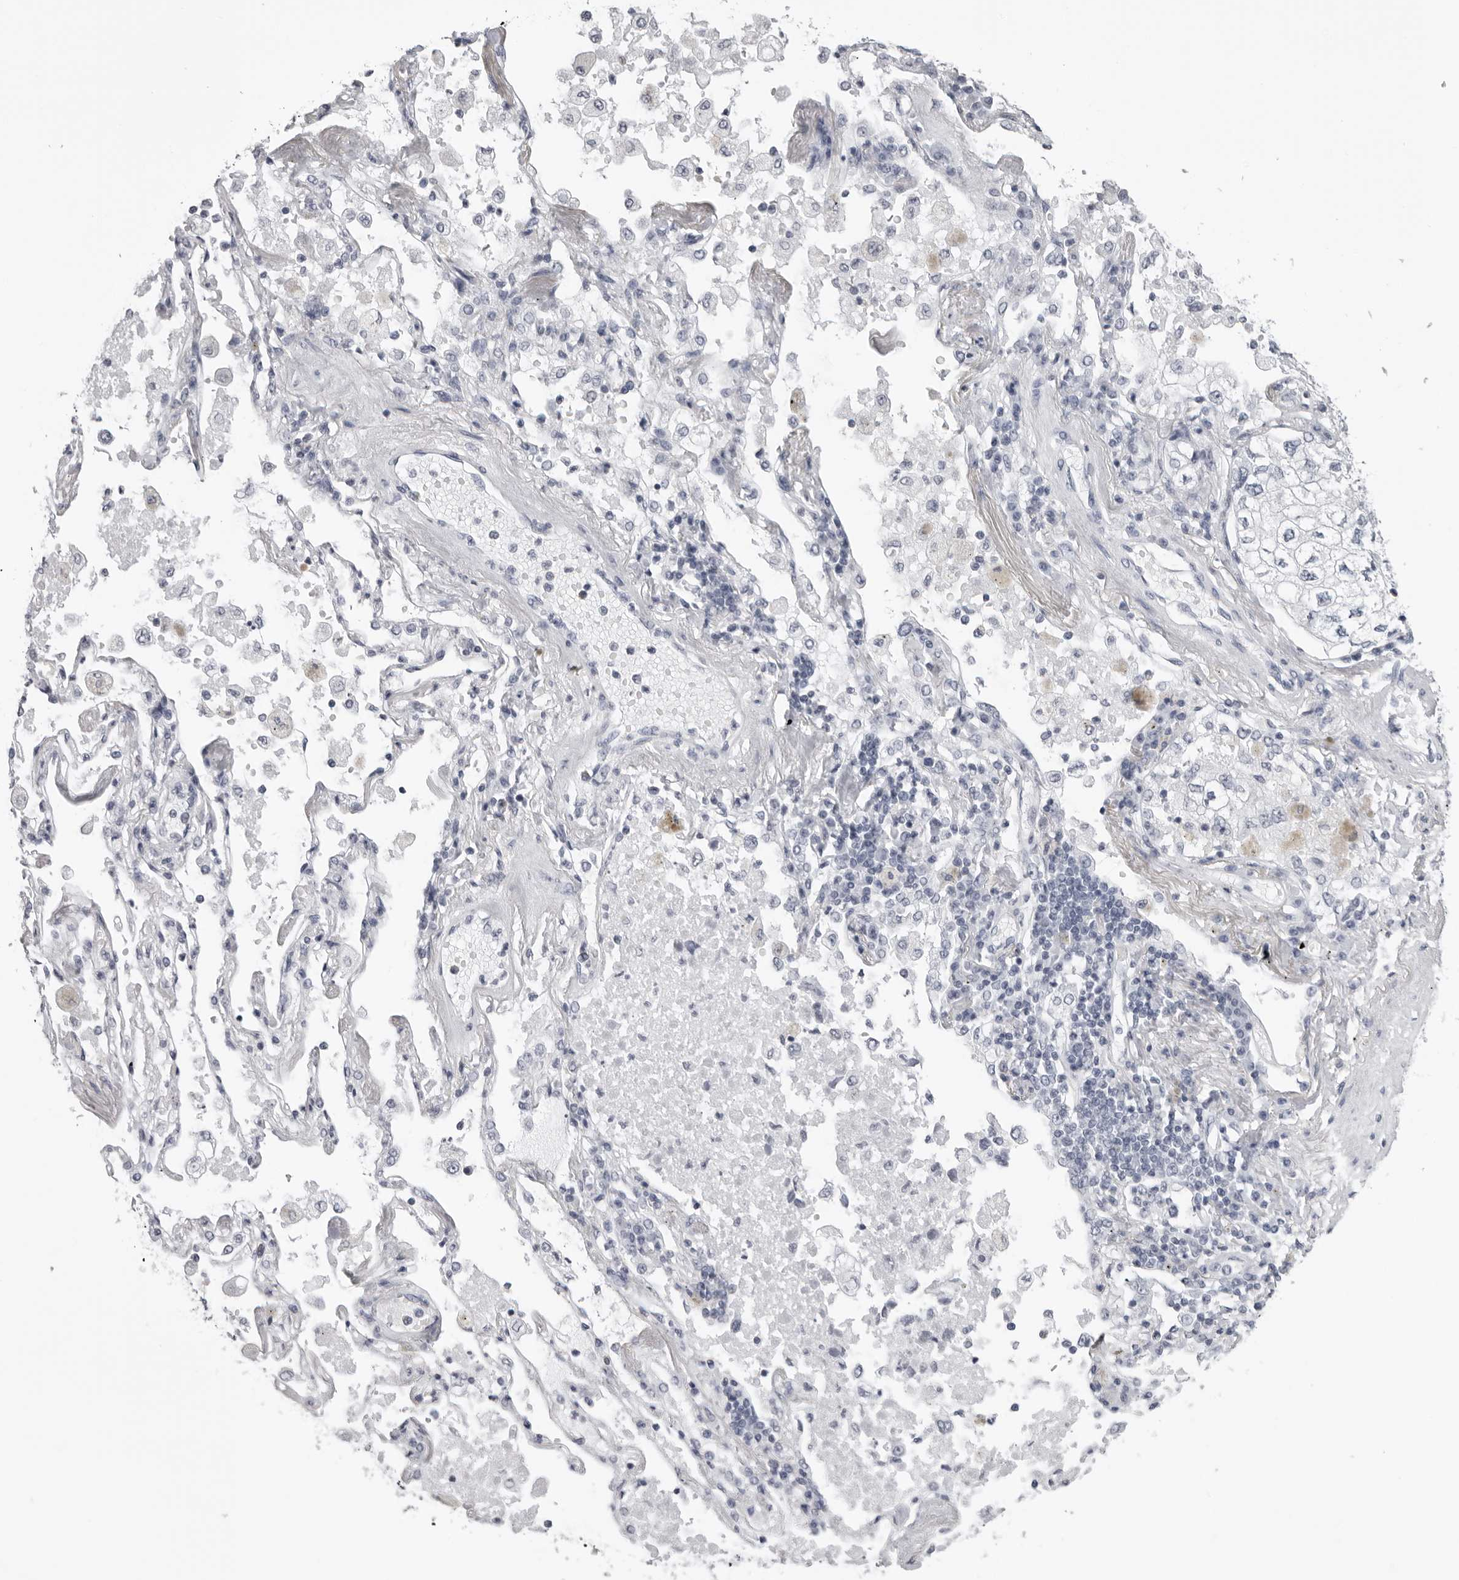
{"staining": {"intensity": "negative", "quantity": "none", "location": "none"}, "tissue": "lung cancer", "cell_type": "Tumor cells", "image_type": "cancer", "snomed": [{"axis": "morphology", "description": "Adenocarcinoma, NOS"}, {"axis": "topography", "description": "Lung"}], "caption": "Immunohistochemistry (IHC) of human lung adenocarcinoma shows no staining in tumor cells.", "gene": "DNALI1", "patient": {"sex": "male", "age": 63}}